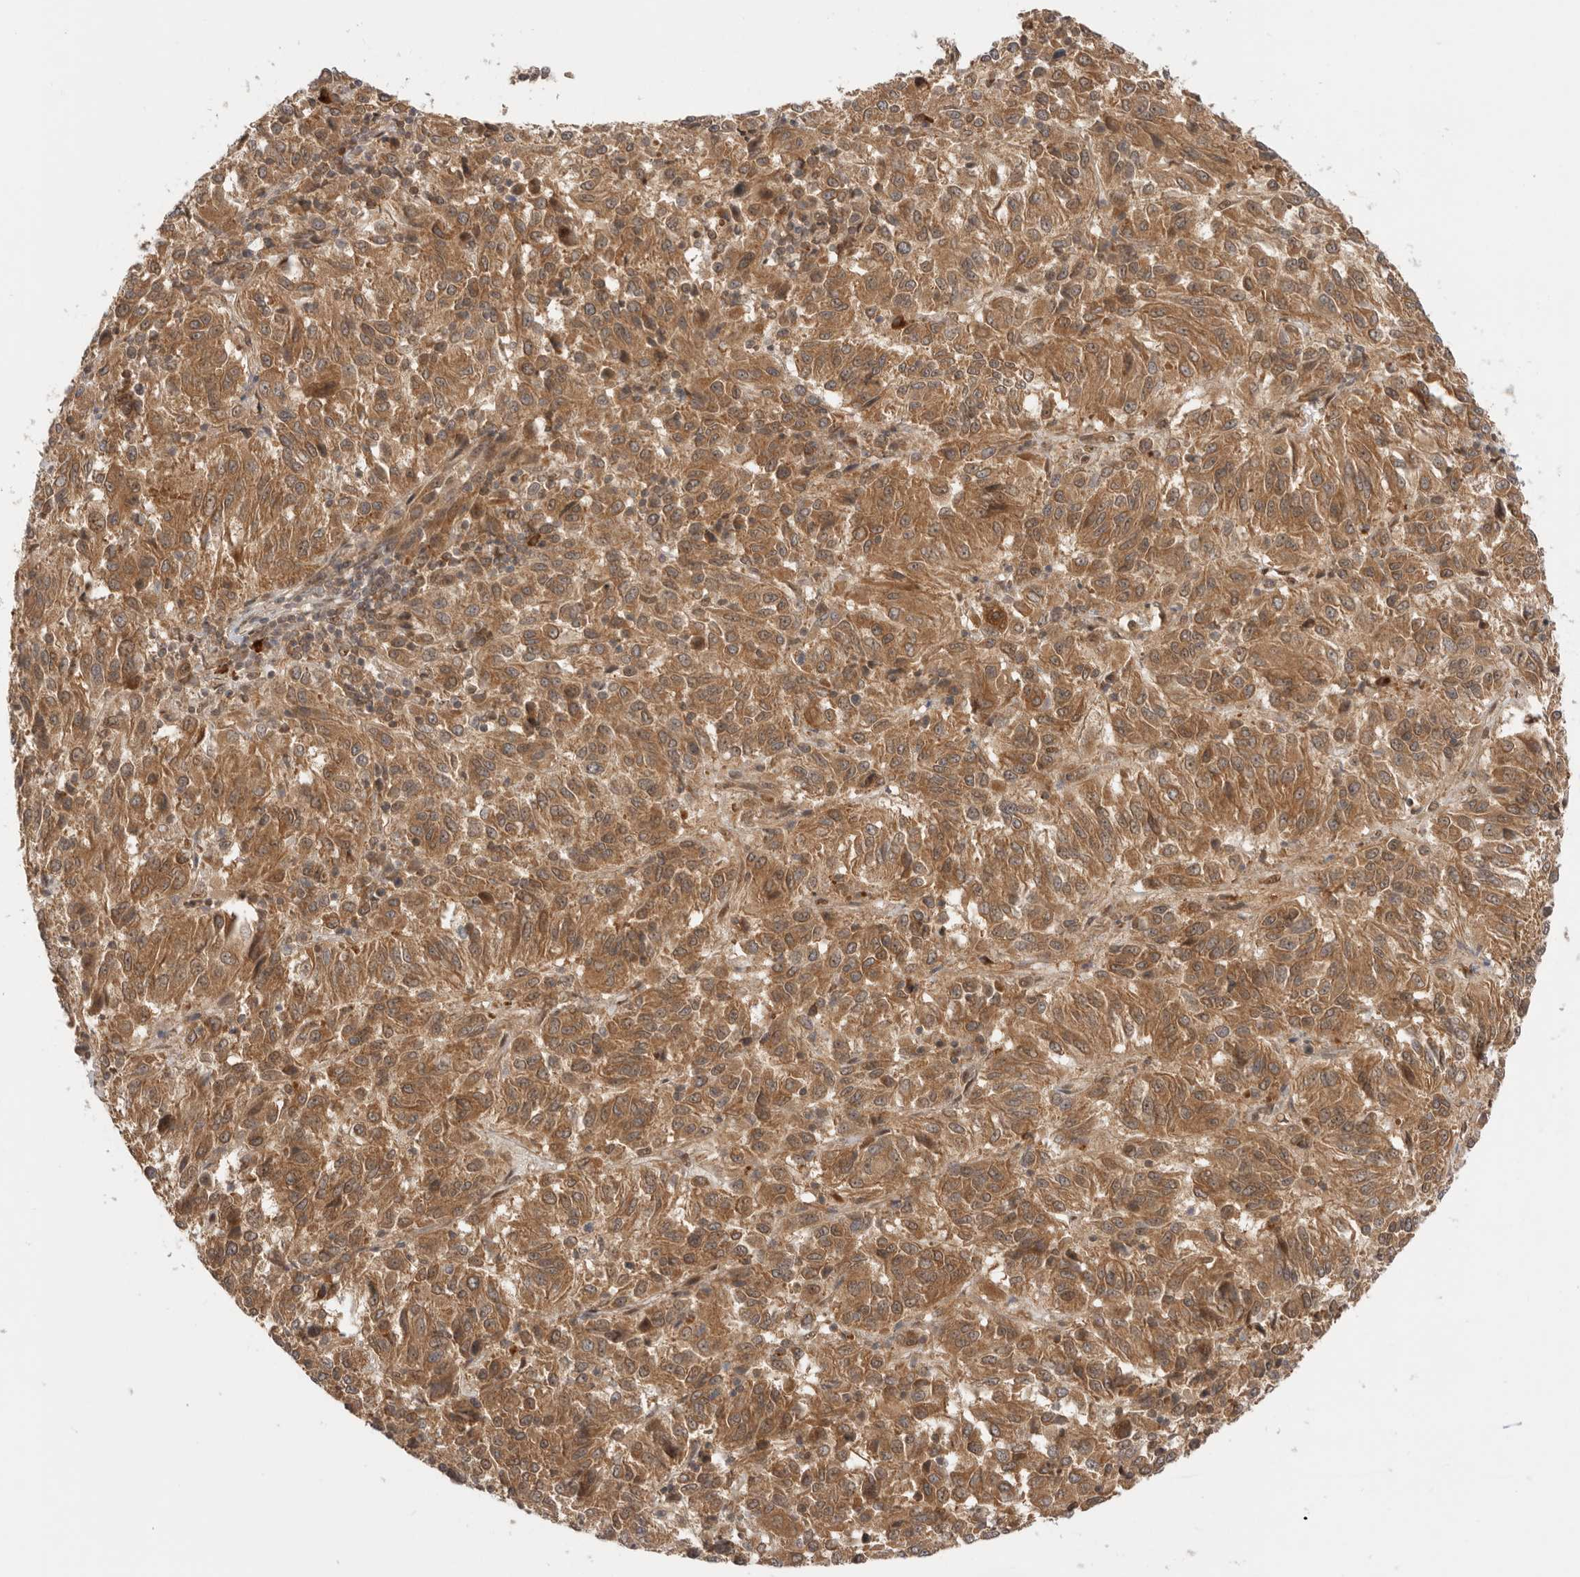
{"staining": {"intensity": "moderate", "quantity": ">75%", "location": "cytoplasmic/membranous"}, "tissue": "melanoma", "cell_type": "Tumor cells", "image_type": "cancer", "snomed": [{"axis": "morphology", "description": "Malignant melanoma, Metastatic site"}, {"axis": "topography", "description": "Lung"}], "caption": "Malignant melanoma (metastatic site) was stained to show a protein in brown. There is medium levels of moderate cytoplasmic/membranous staining in about >75% of tumor cells.", "gene": "DCAF8", "patient": {"sex": "male", "age": 64}}